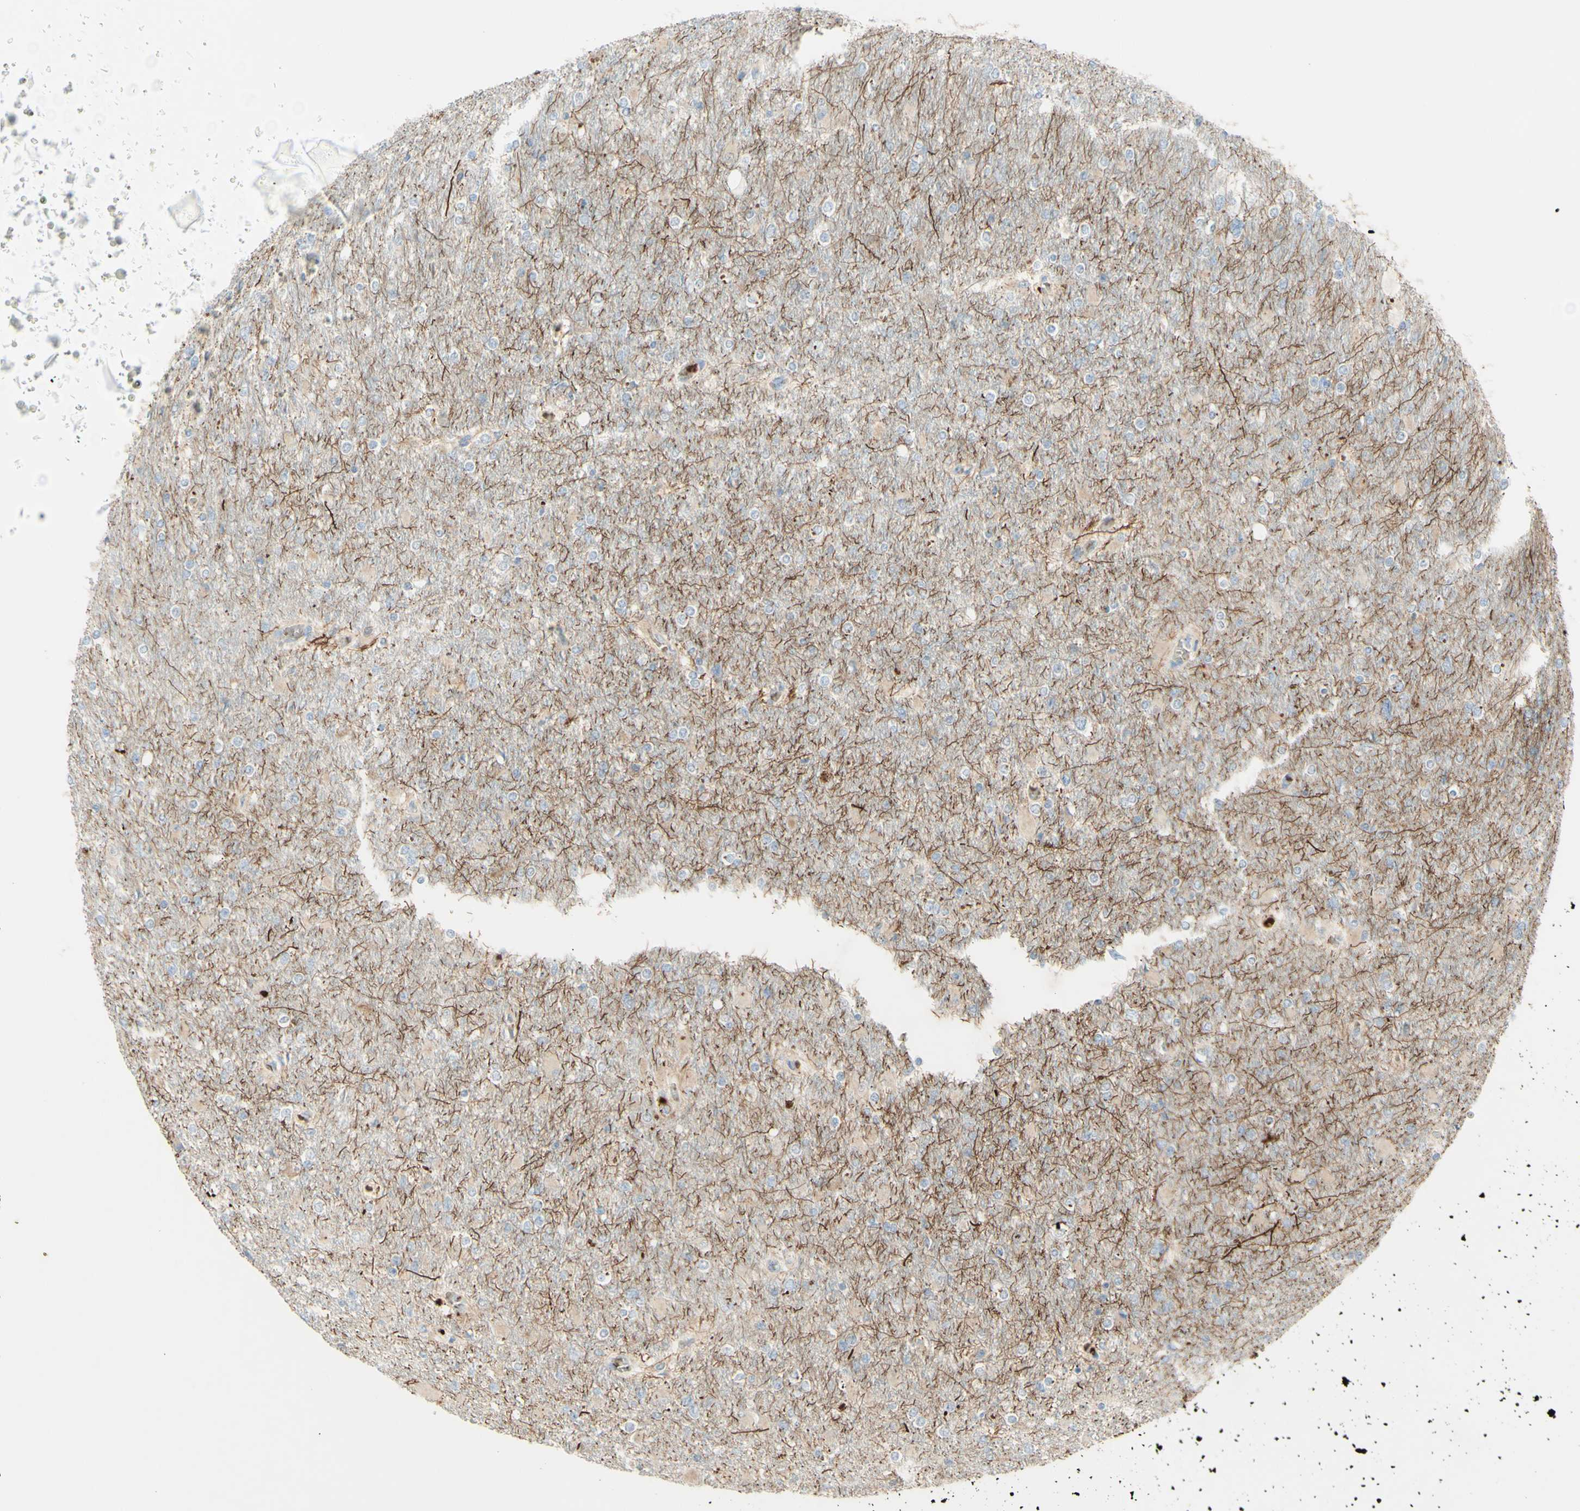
{"staining": {"intensity": "negative", "quantity": "none", "location": "none"}, "tissue": "glioma", "cell_type": "Tumor cells", "image_type": "cancer", "snomed": [{"axis": "morphology", "description": "Glioma, malignant, High grade"}, {"axis": "topography", "description": "Cerebral cortex"}], "caption": "Malignant glioma (high-grade) stained for a protein using immunohistochemistry (IHC) displays no staining tumor cells.", "gene": "GAN", "patient": {"sex": "female", "age": 36}}